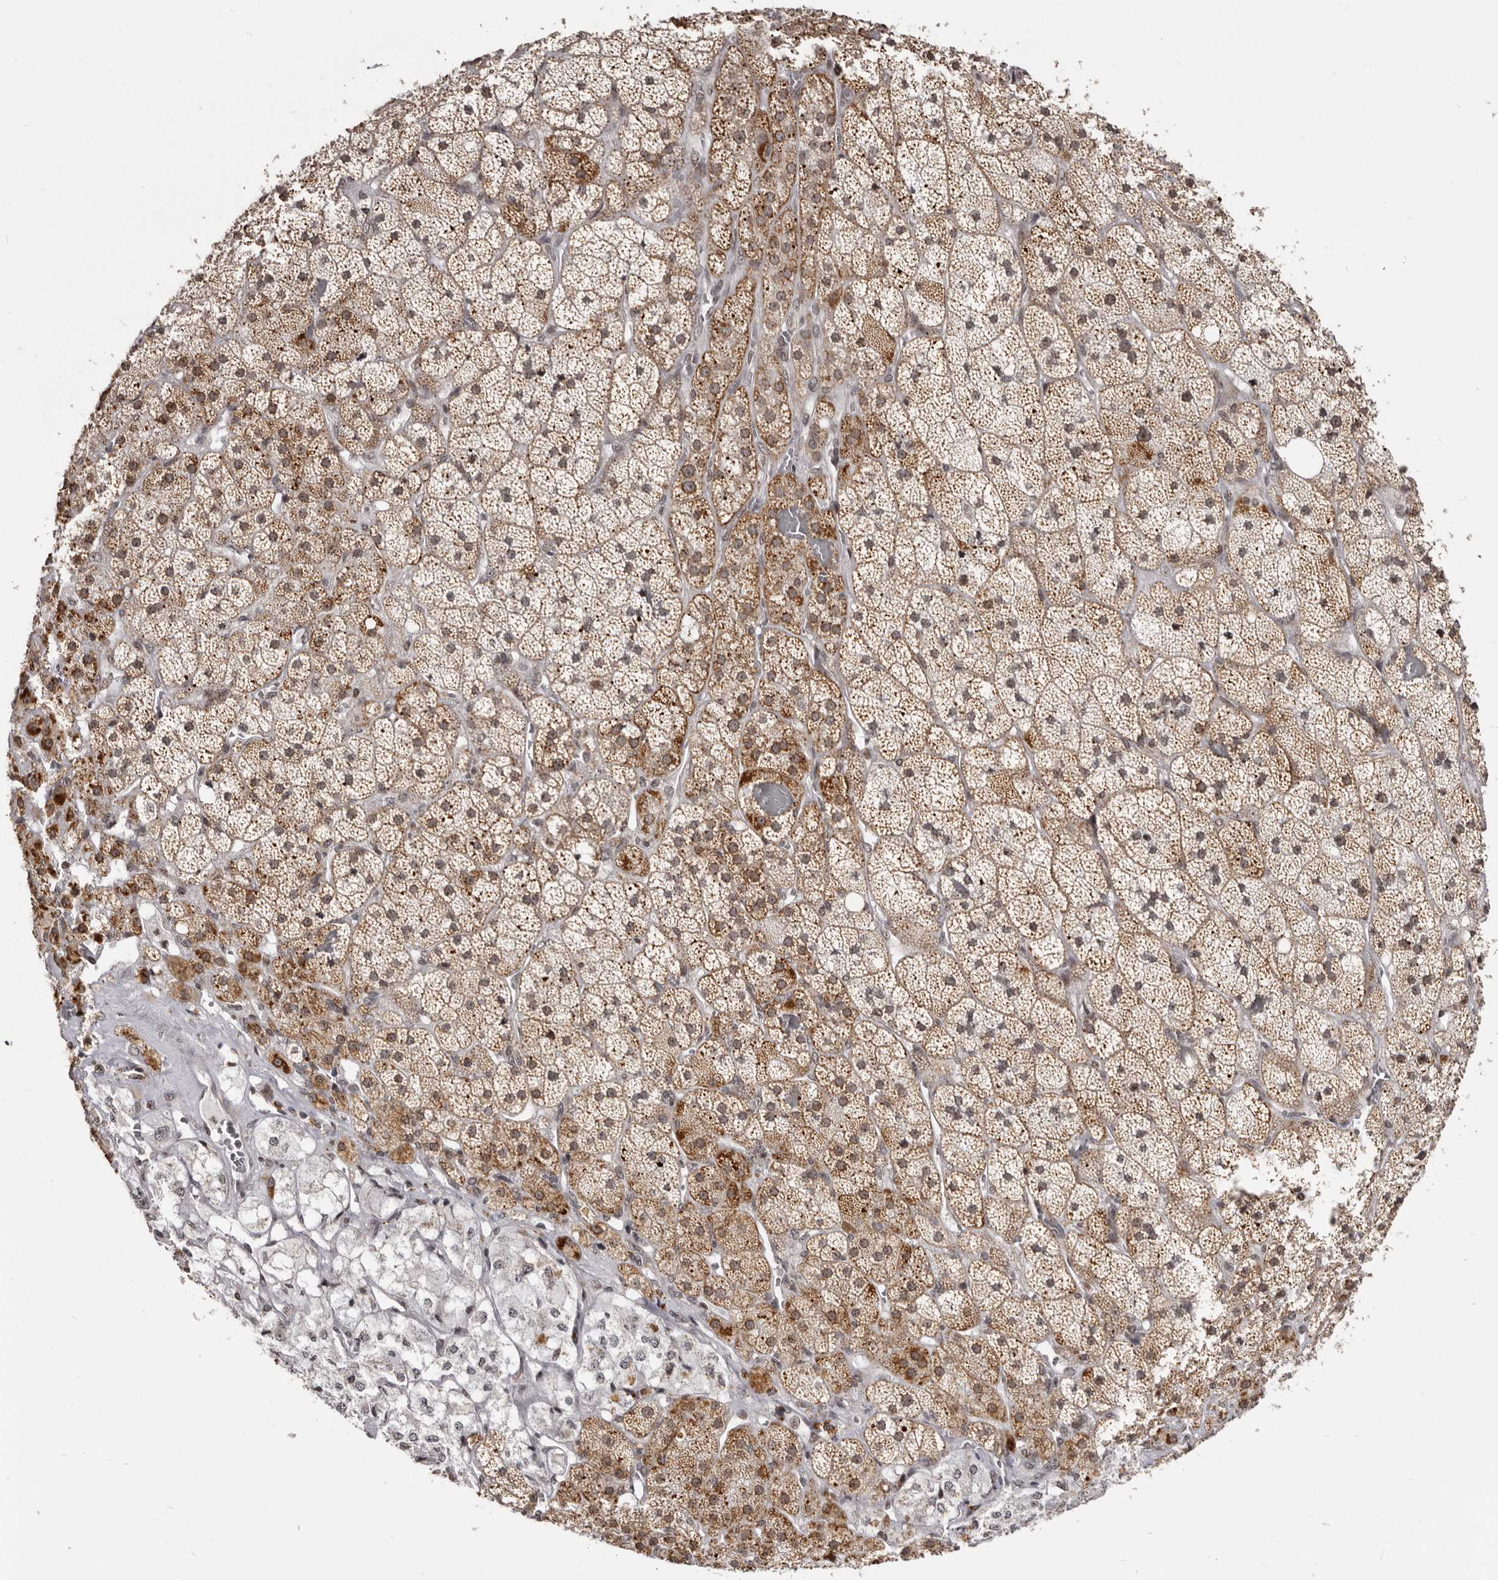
{"staining": {"intensity": "moderate", "quantity": ">75%", "location": "cytoplasmic/membranous"}, "tissue": "adrenal gland", "cell_type": "Glandular cells", "image_type": "normal", "snomed": [{"axis": "morphology", "description": "Normal tissue, NOS"}, {"axis": "topography", "description": "Adrenal gland"}], "caption": "Brown immunohistochemical staining in benign human adrenal gland reveals moderate cytoplasmic/membranous staining in approximately >75% of glandular cells. The protein of interest is stained brown, and the nuclei are stained in blue (DAB IHC with brightfield microscopy, high magnification).", "gene": "THUMPD1", "patient": {"sex": "male", "age": 57}}